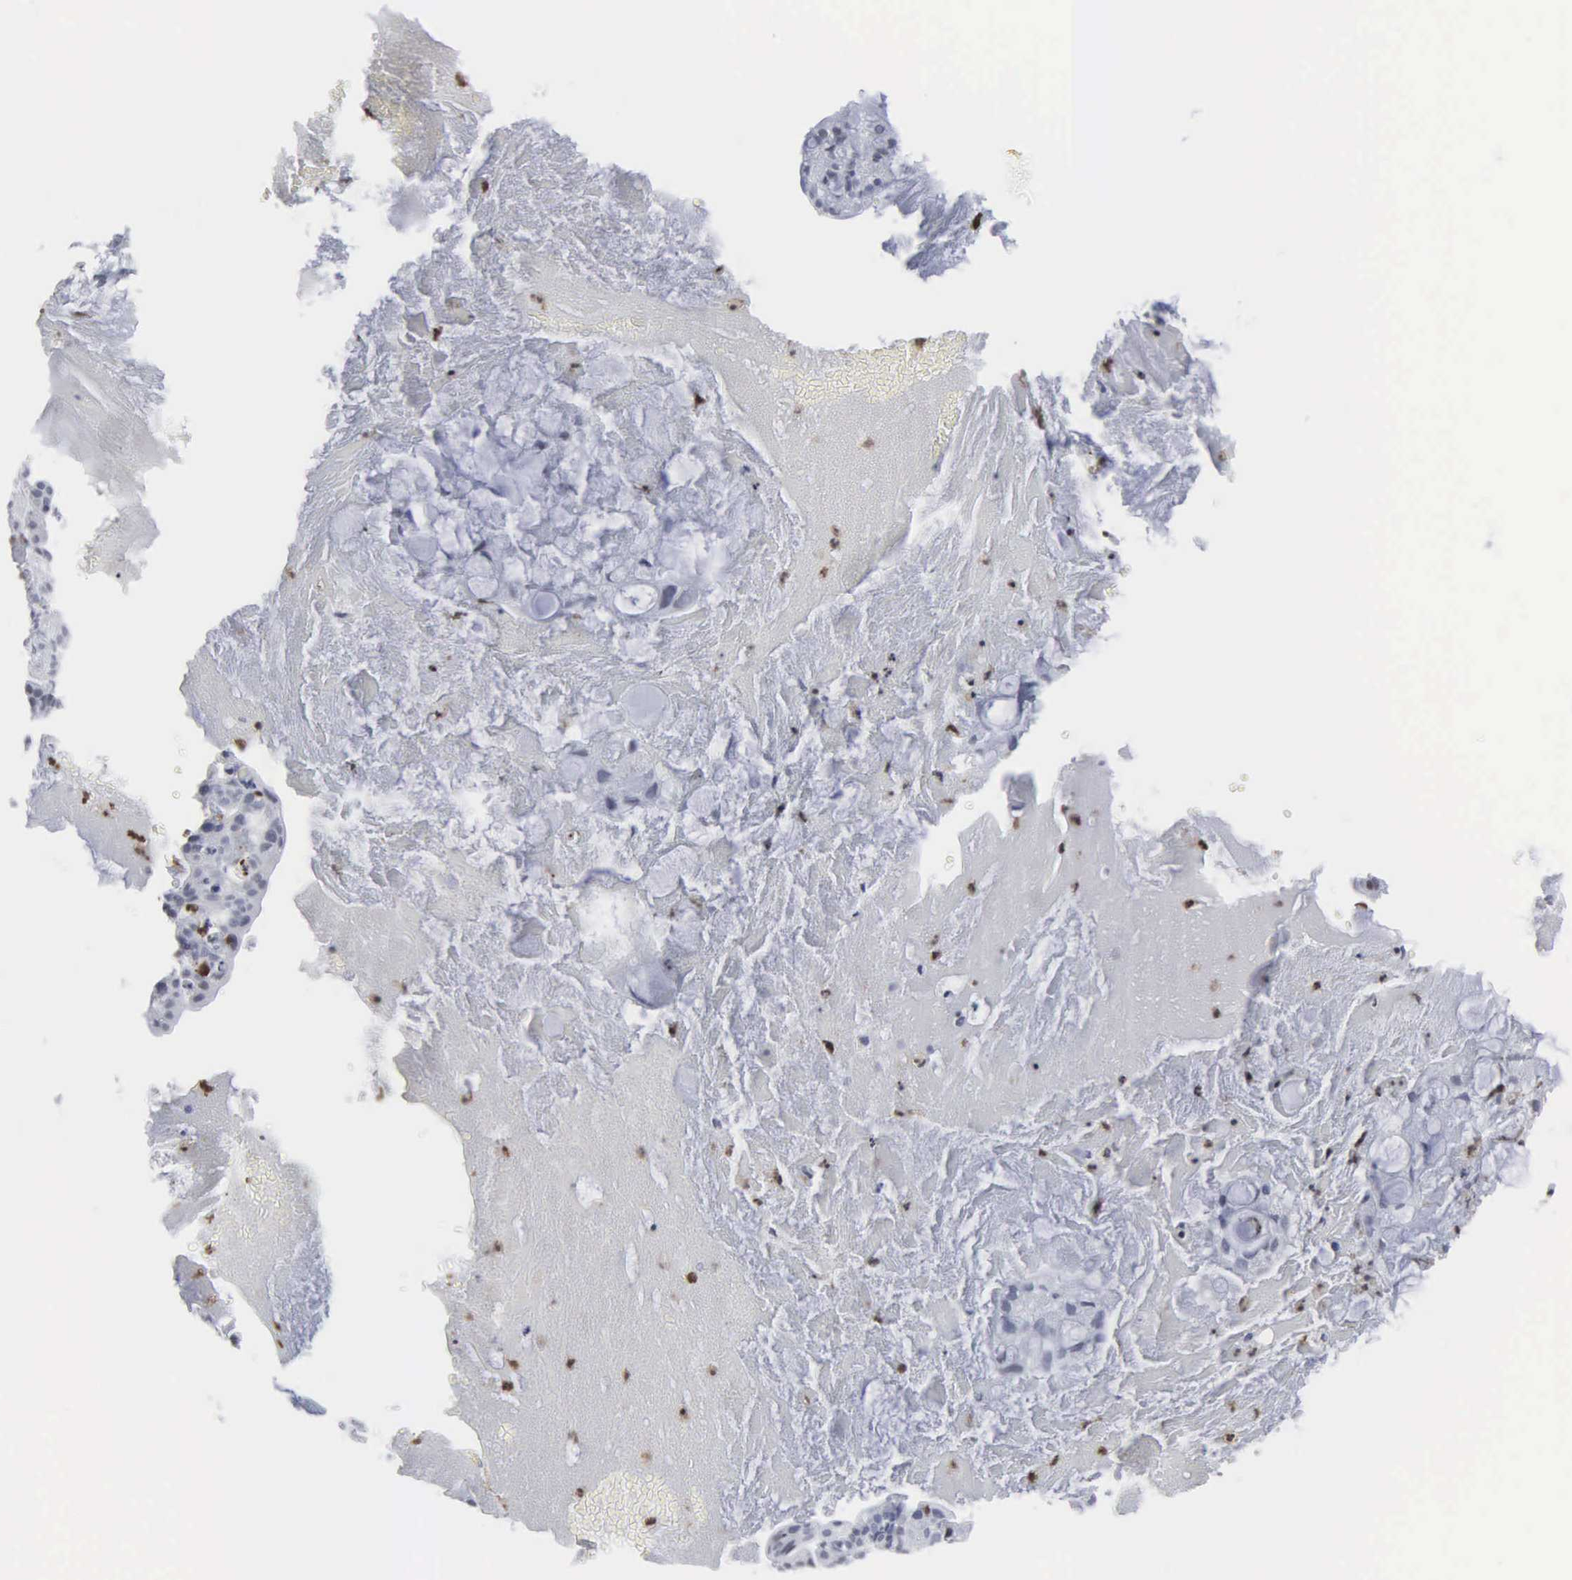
{"staining": {"intensity": "negative", "quantity": "none", "location": "none"}, "tissue": "cervical cancer", "cell_type": "Tumor cells", "image_type": "cancer", "snomed": [{"axis": "morphology", "description": "Adenocarcinoma, NOS"}, {"axis": "topography", "description": "Cervix"}], "caption": "There is no significant expression in tumor cells of cervical cancer (adenocarcinoma).", "gene": "SPIN3", "patient": {"sex": "female", "age": 41}}